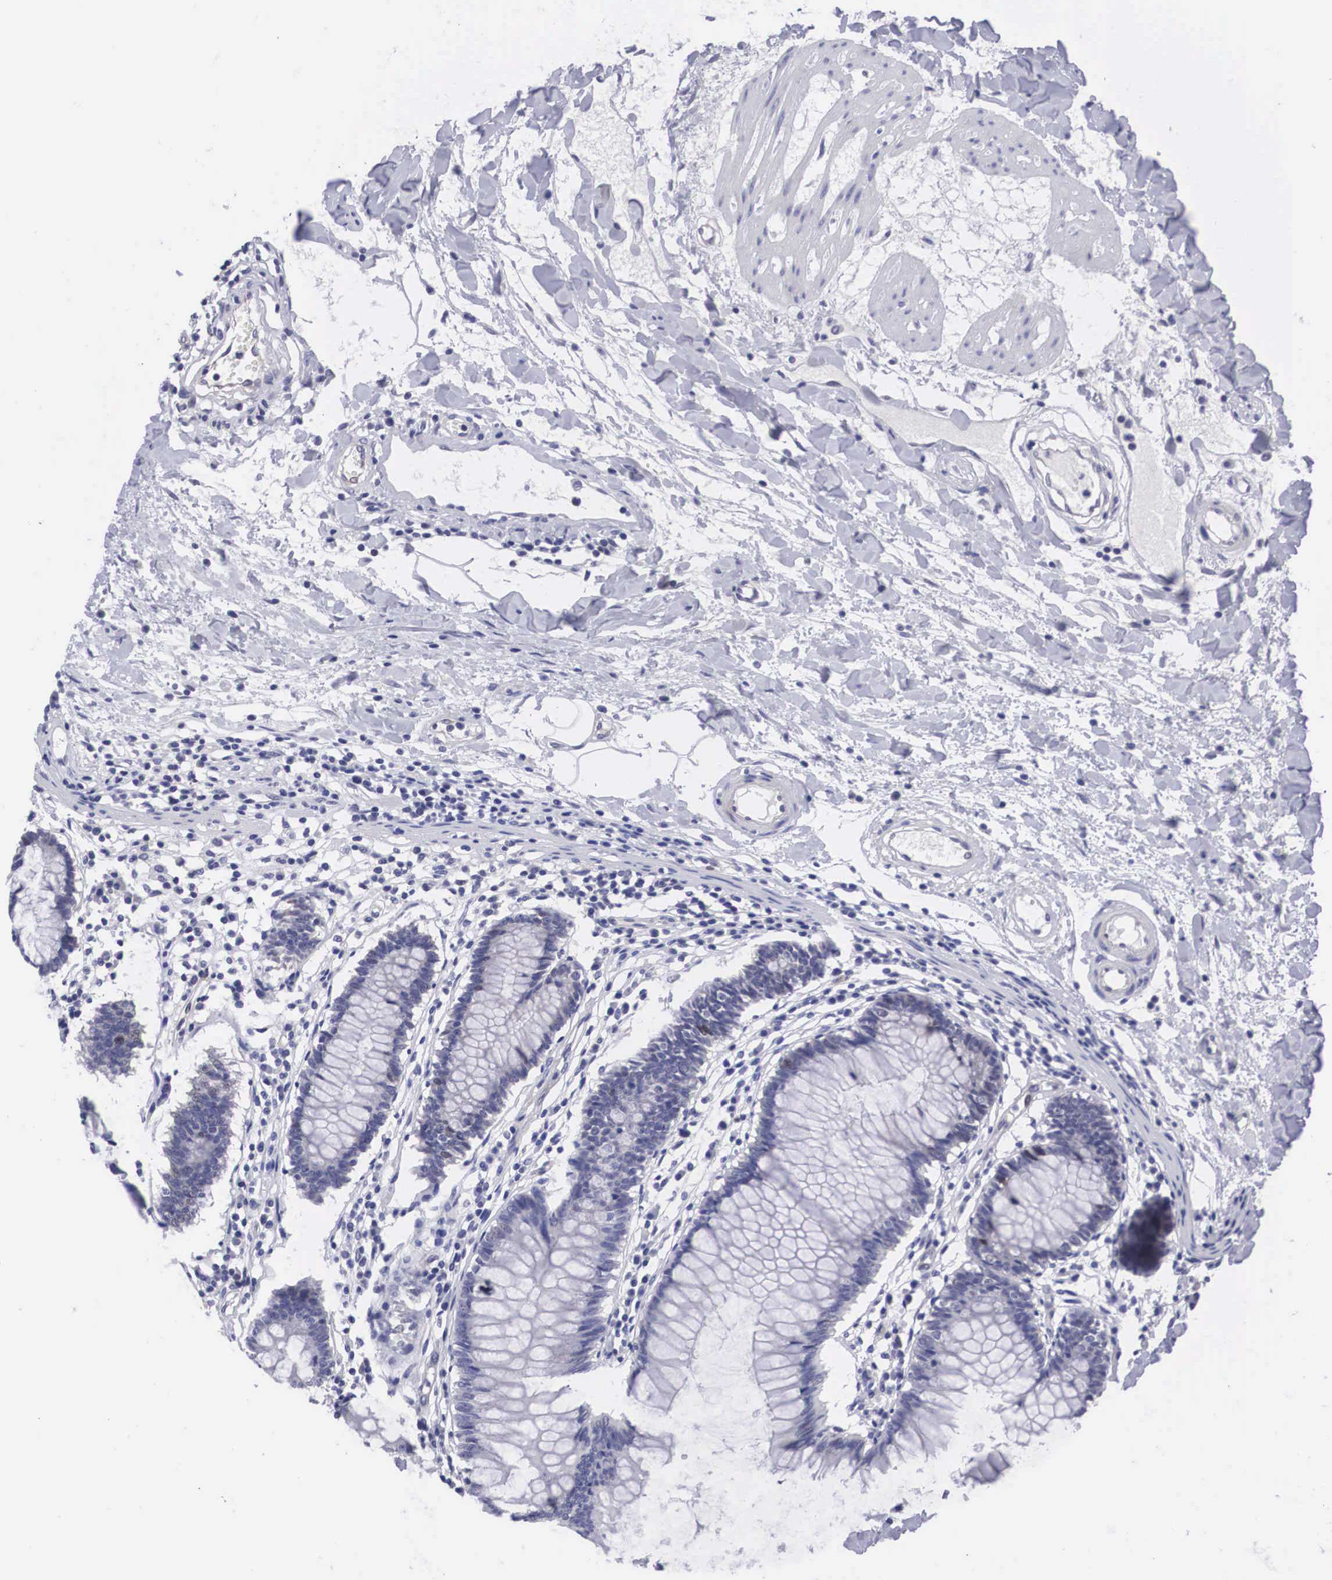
{"staining": {"intensity": "negative", "quantity": "none", "location": "none"}, "tissue": "colon", "cell_type": "Endothelial cells", "image_type": "normal", "snomed": [{"axis": "morphology", "description": "Normal tissue, NOS"}, {"axis": "topography", "description": "Colon"}], "caption": "IHC image of normal human colon stained for a protein (brown), which reveals no expression in endothelial cells. (DAB IHC, high magnification).", "gene": "MAST4", "patient": {"sex": "female", "age": 55}}